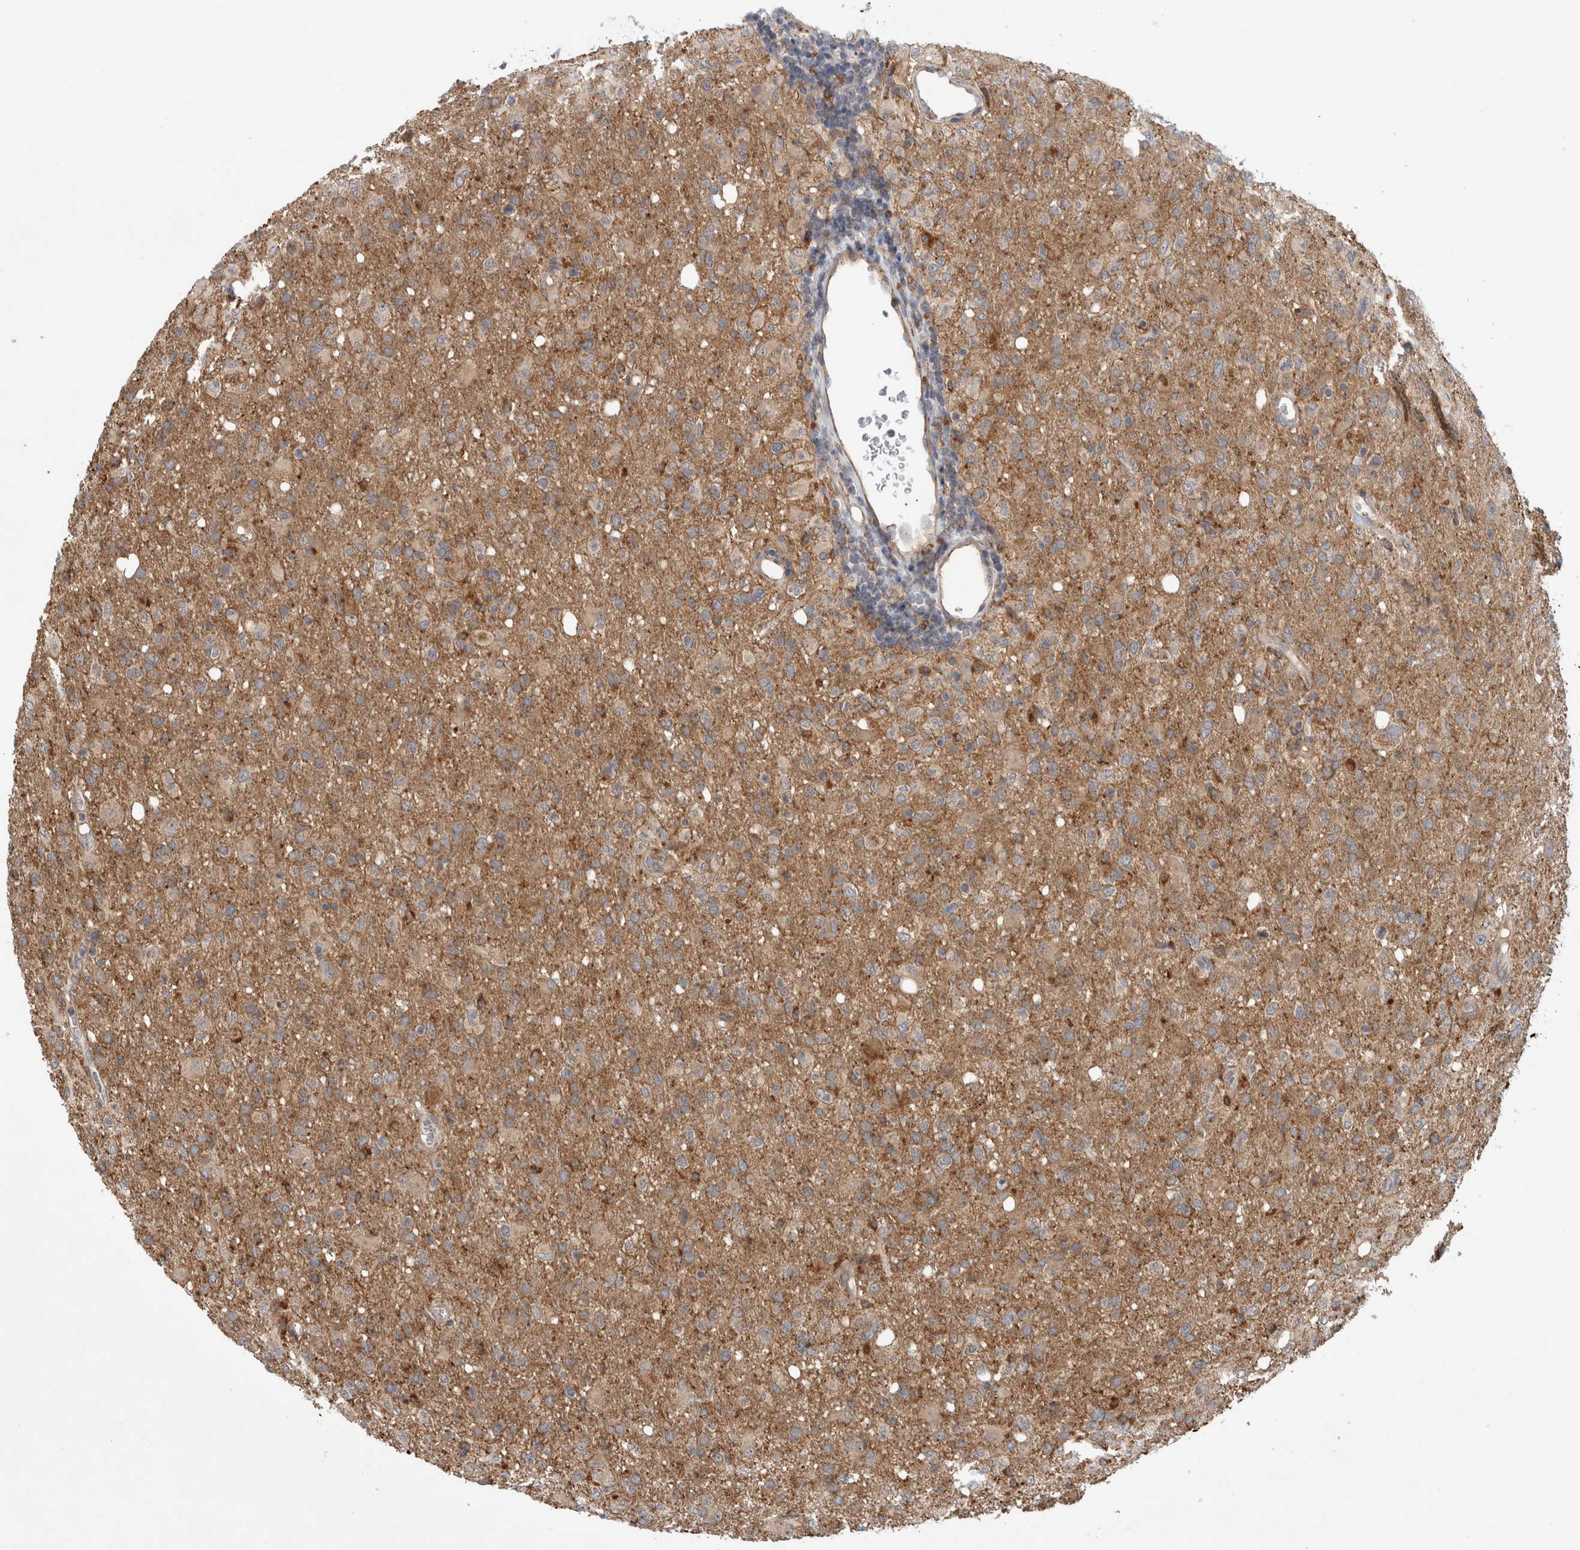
{"staining": {"intensity": "weak", "quantity": ">75%", "location": "cytoplasmic/membranous"}, "tissue": "glioma", "cell_type": "Tumor cells", "image_type": "cancer", "snomed": [{"axis": "morphology", "description": "Glioma, malignant, High grade"}, {"axis": "topography", "description": "Brain"}], "caption": "This histopathology image demonstrates glioma stained with IHC to label a protein in brown. The cytoplasmic/membranous of tumor cells show weak positivity for the protein. Nuclei are counter-stained blue.", "gene": "ADGRL3", "patient": {"sex": "female", "age": 57}}